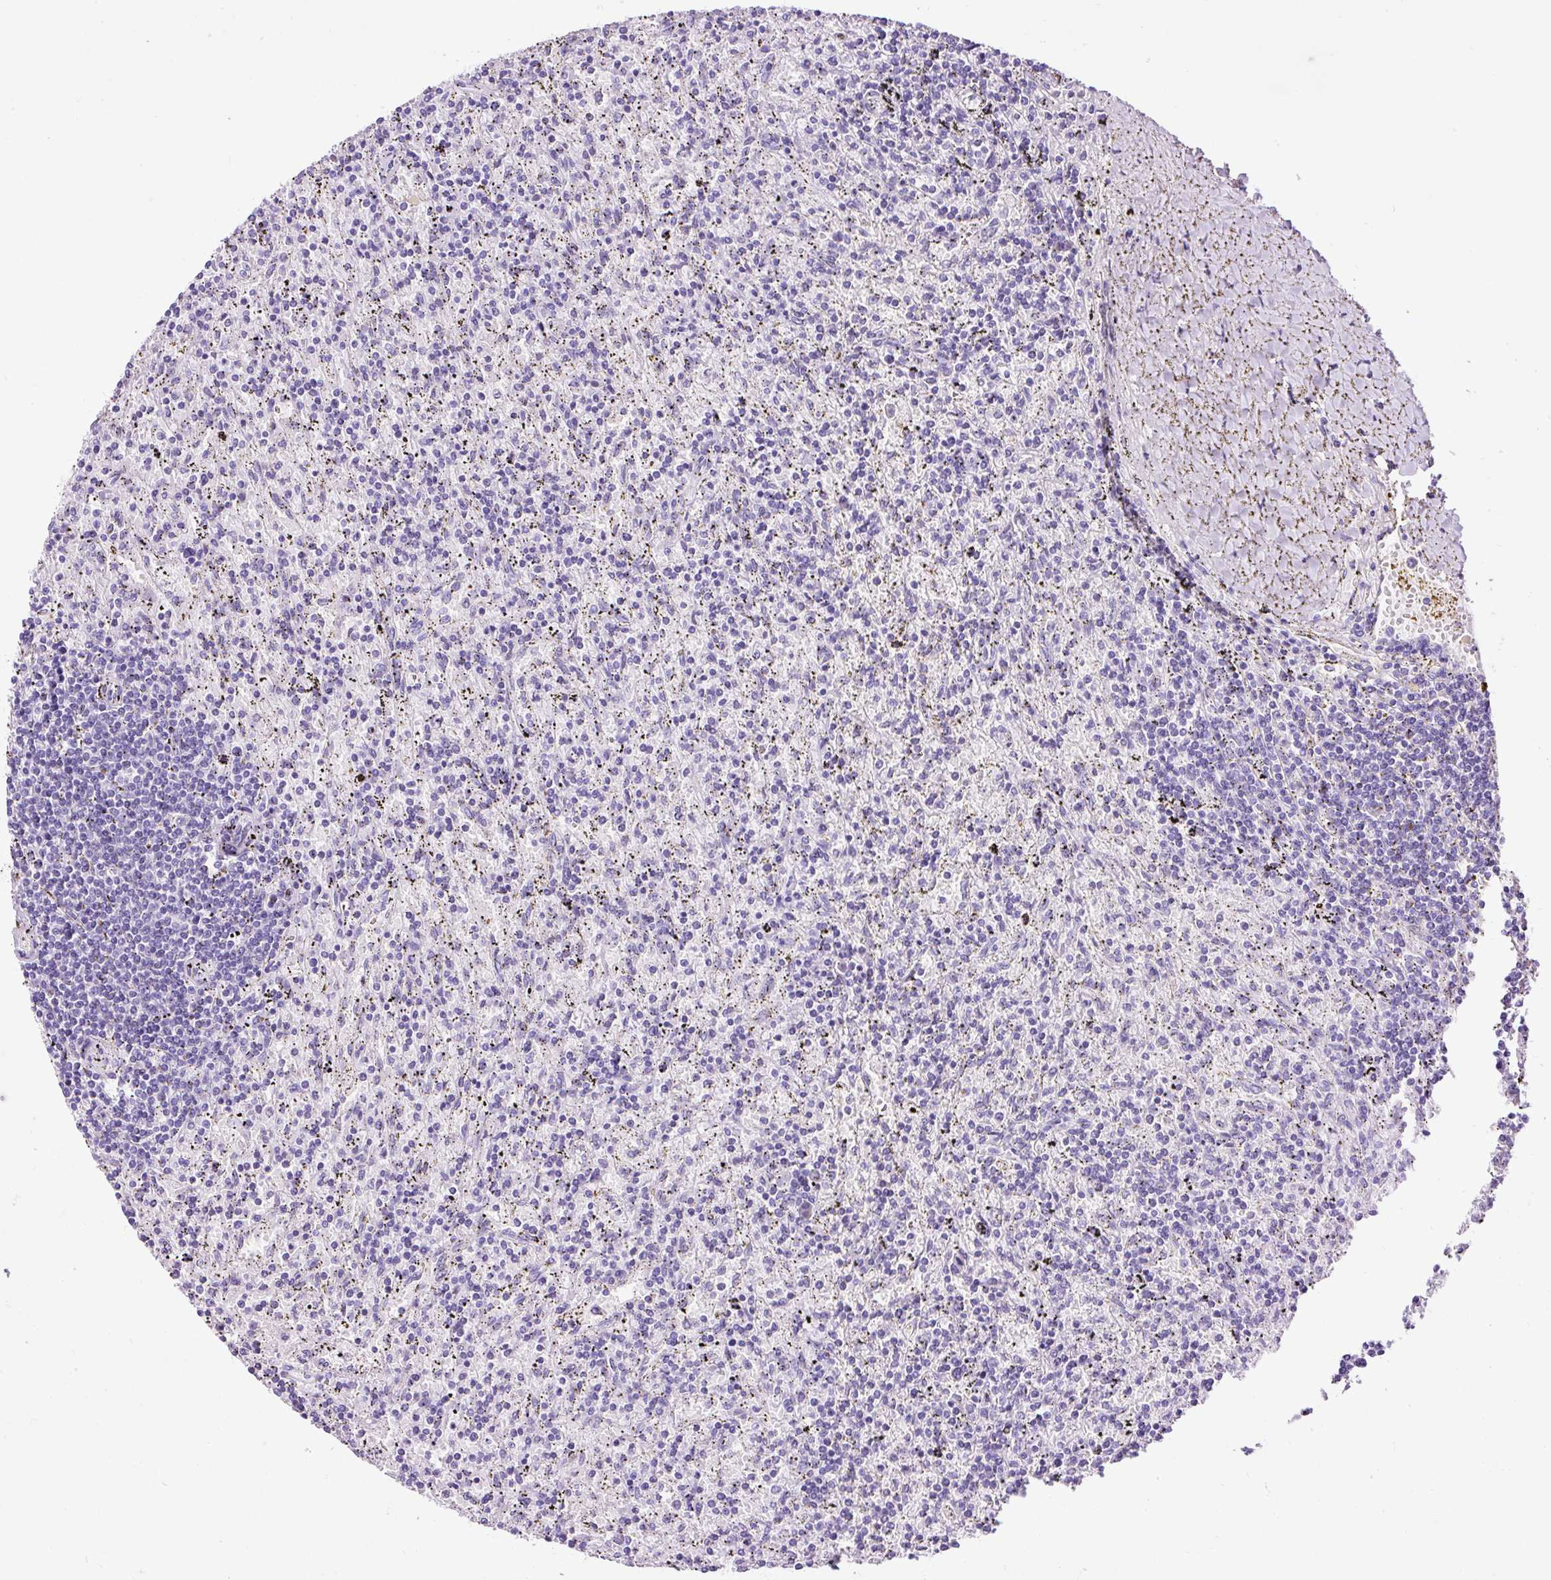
{"staining": {"intensity": "negative", "quantity": "none", "location": "none"}, "tissue": "lymphoma", "cell_type": "Tumor cells", "image_type": "cancer", "snomed": [{"axis": "morphology", "description": "Malignant lymphoma, non-Hodgkin's type, Low grade"}, {"axis": "topography", "description": "Spleen"}], "caption": "This photomicrograph is of lymphoma stained with immunohistochemistry (IHC) to label a protein in brown with the nuclei are counter-stained blue. There is no staining in tumor cells.", "gene": "PDIA2", "patient": {"sex": "male", "age": 76}}